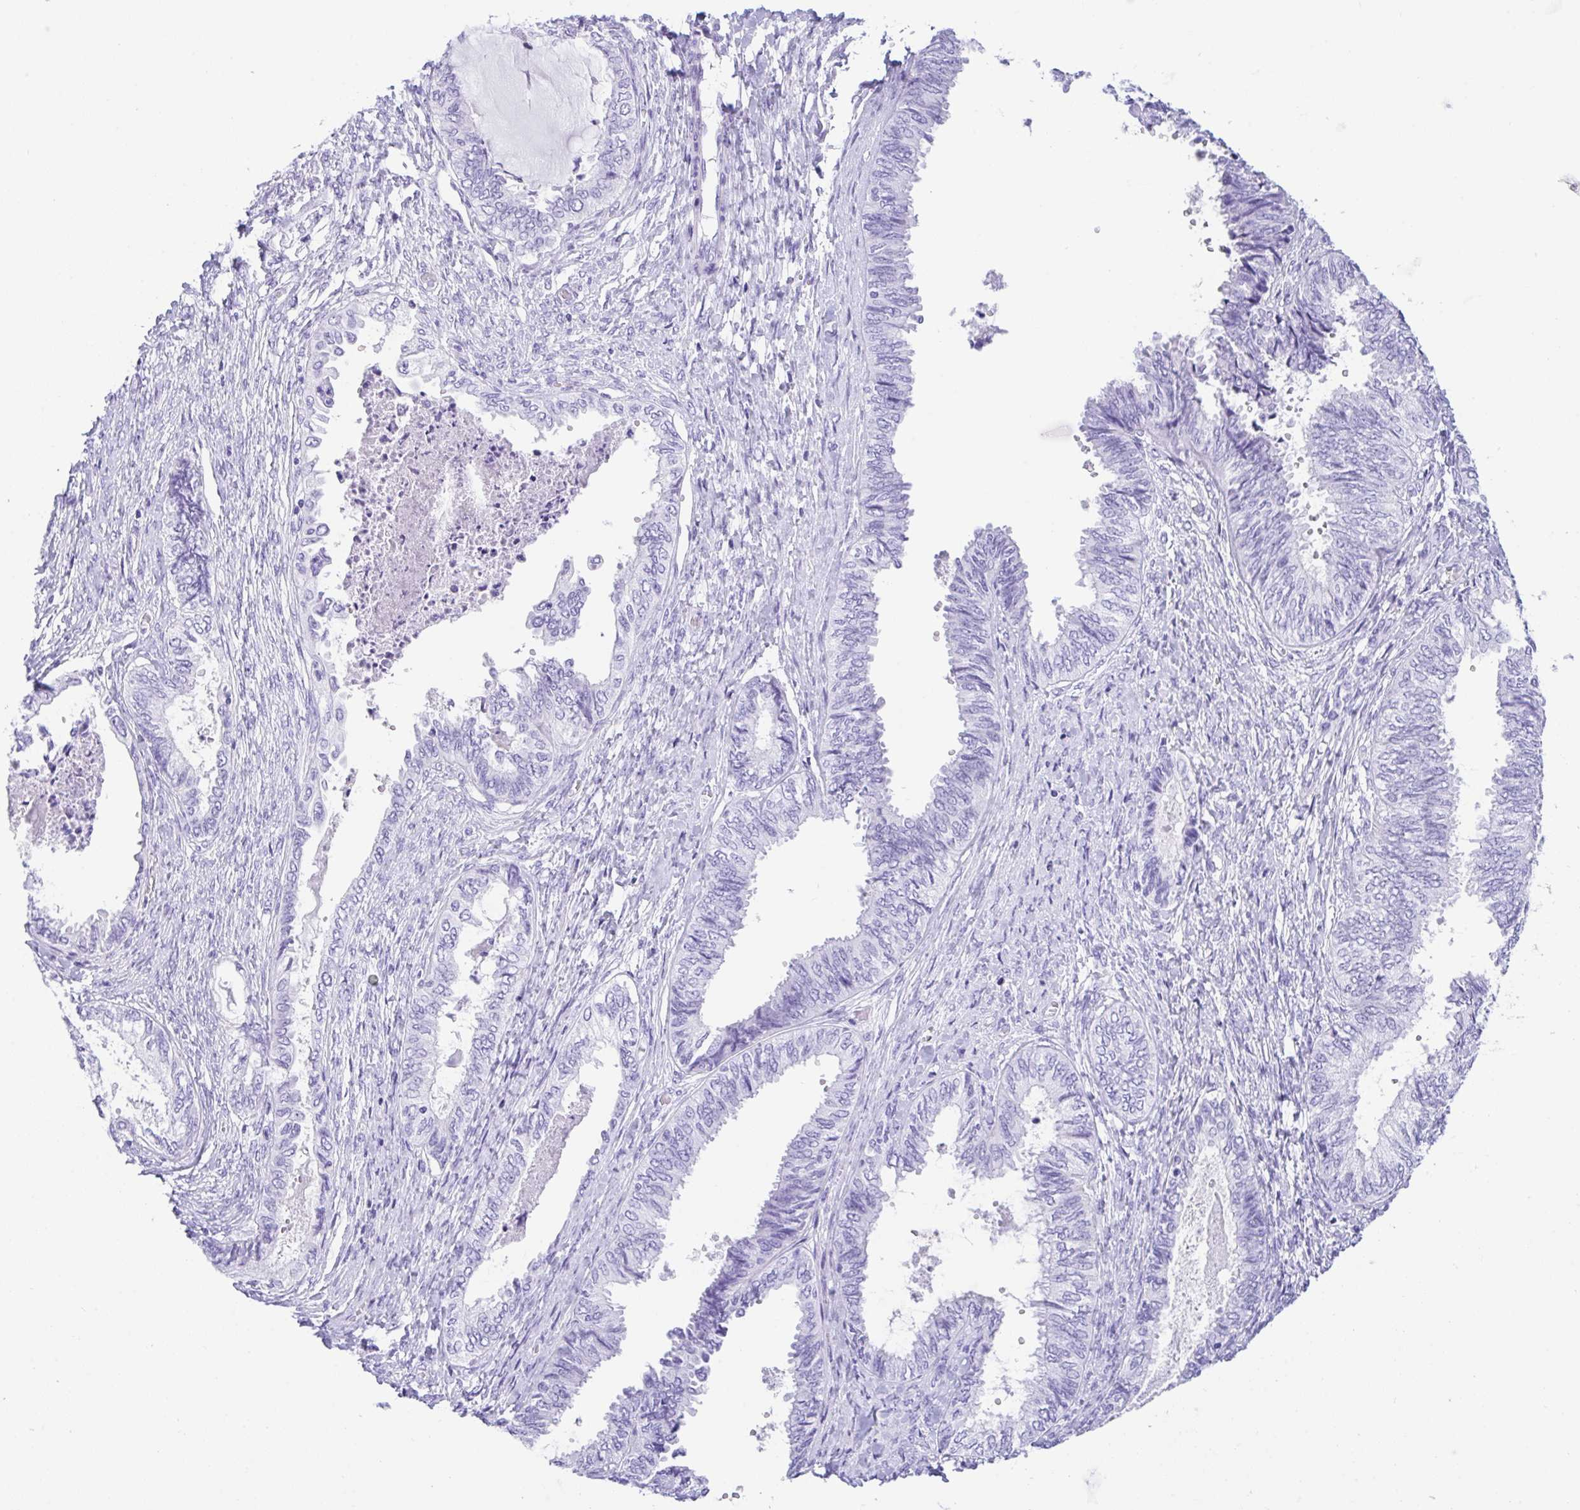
{"staining": {"intensity": "negative", "quantity": "none", "location": "none"}, "tissue": "ovarian cancer", "cell_type": "Tumor cells", "image_type": "cancer", "snomed": [{"axis": "morphology", "description": "Carcinoma, endometroid"}, {"axis": "topography", "description": "Ovary"}], "caption": "Micrograph shows no protein expression in tumor cells of ovarian cancer tissue. (Immunohistochemistry (ihc), brightfield microscopy, high magnification).", "gene": "CPA1", "patient": {"sex": "female", "age": 70}}